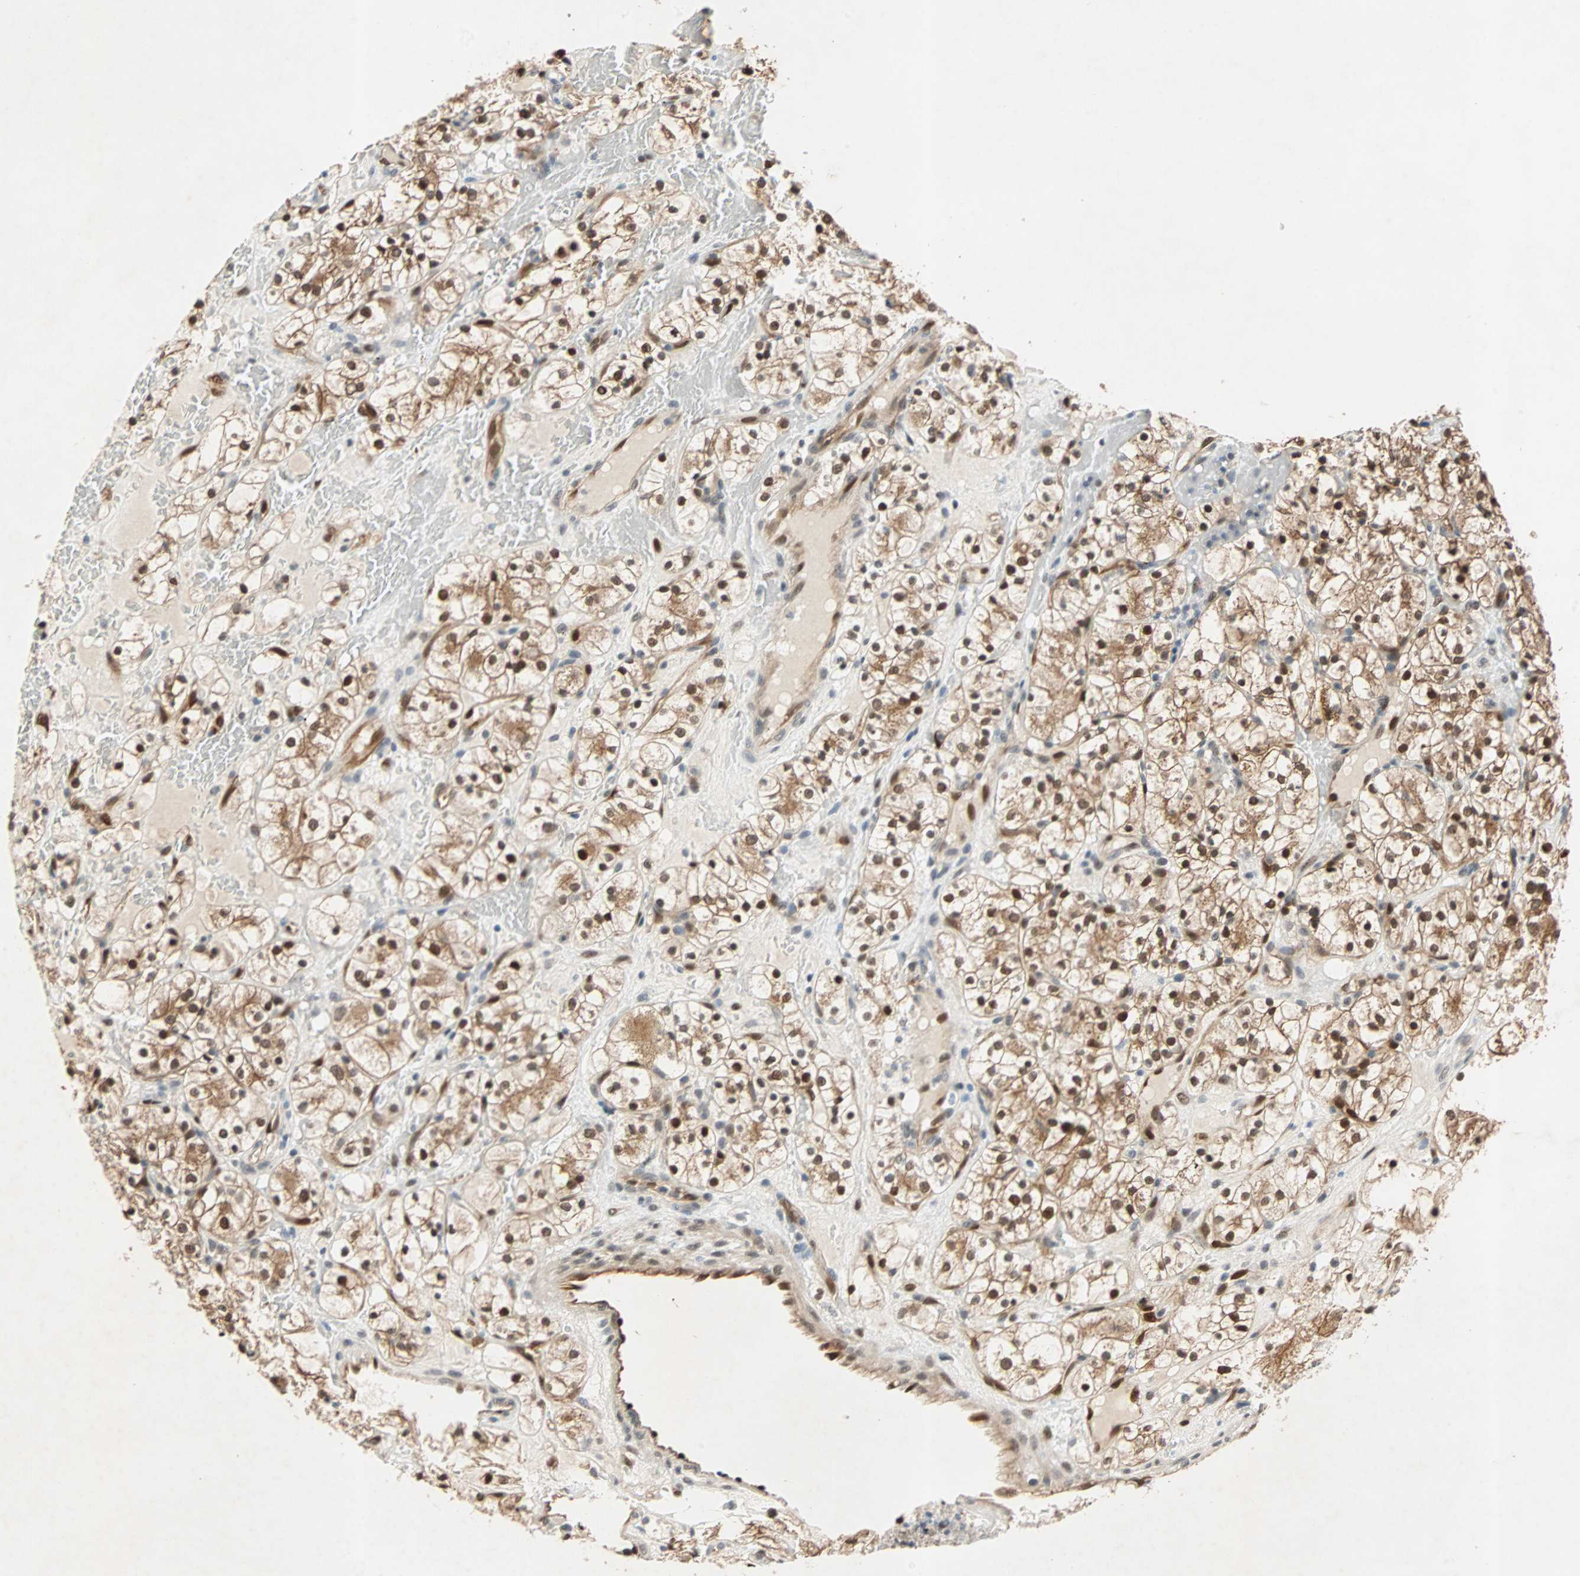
{"staining": {"intensity": "strong", "quantity": ">75%", "location": "cytoplasmic/membranous,nuclear"}, "tissue": "renal cancer", "cell_type": "Tumor cells", "image_type": "cancer", "snomed": [{"axis": "morphology", "description": "Adenocarcinoma, NOS"}, {"axis": "topography", "description": "Kidney"}], "caption": "A brown stain labels strong cytoplasmic/membranous and nuclear expression of a protein in human renal cancer tumor cells.", "gene": "WWTR1", "patient": {"sex": "female", "age": 60}}